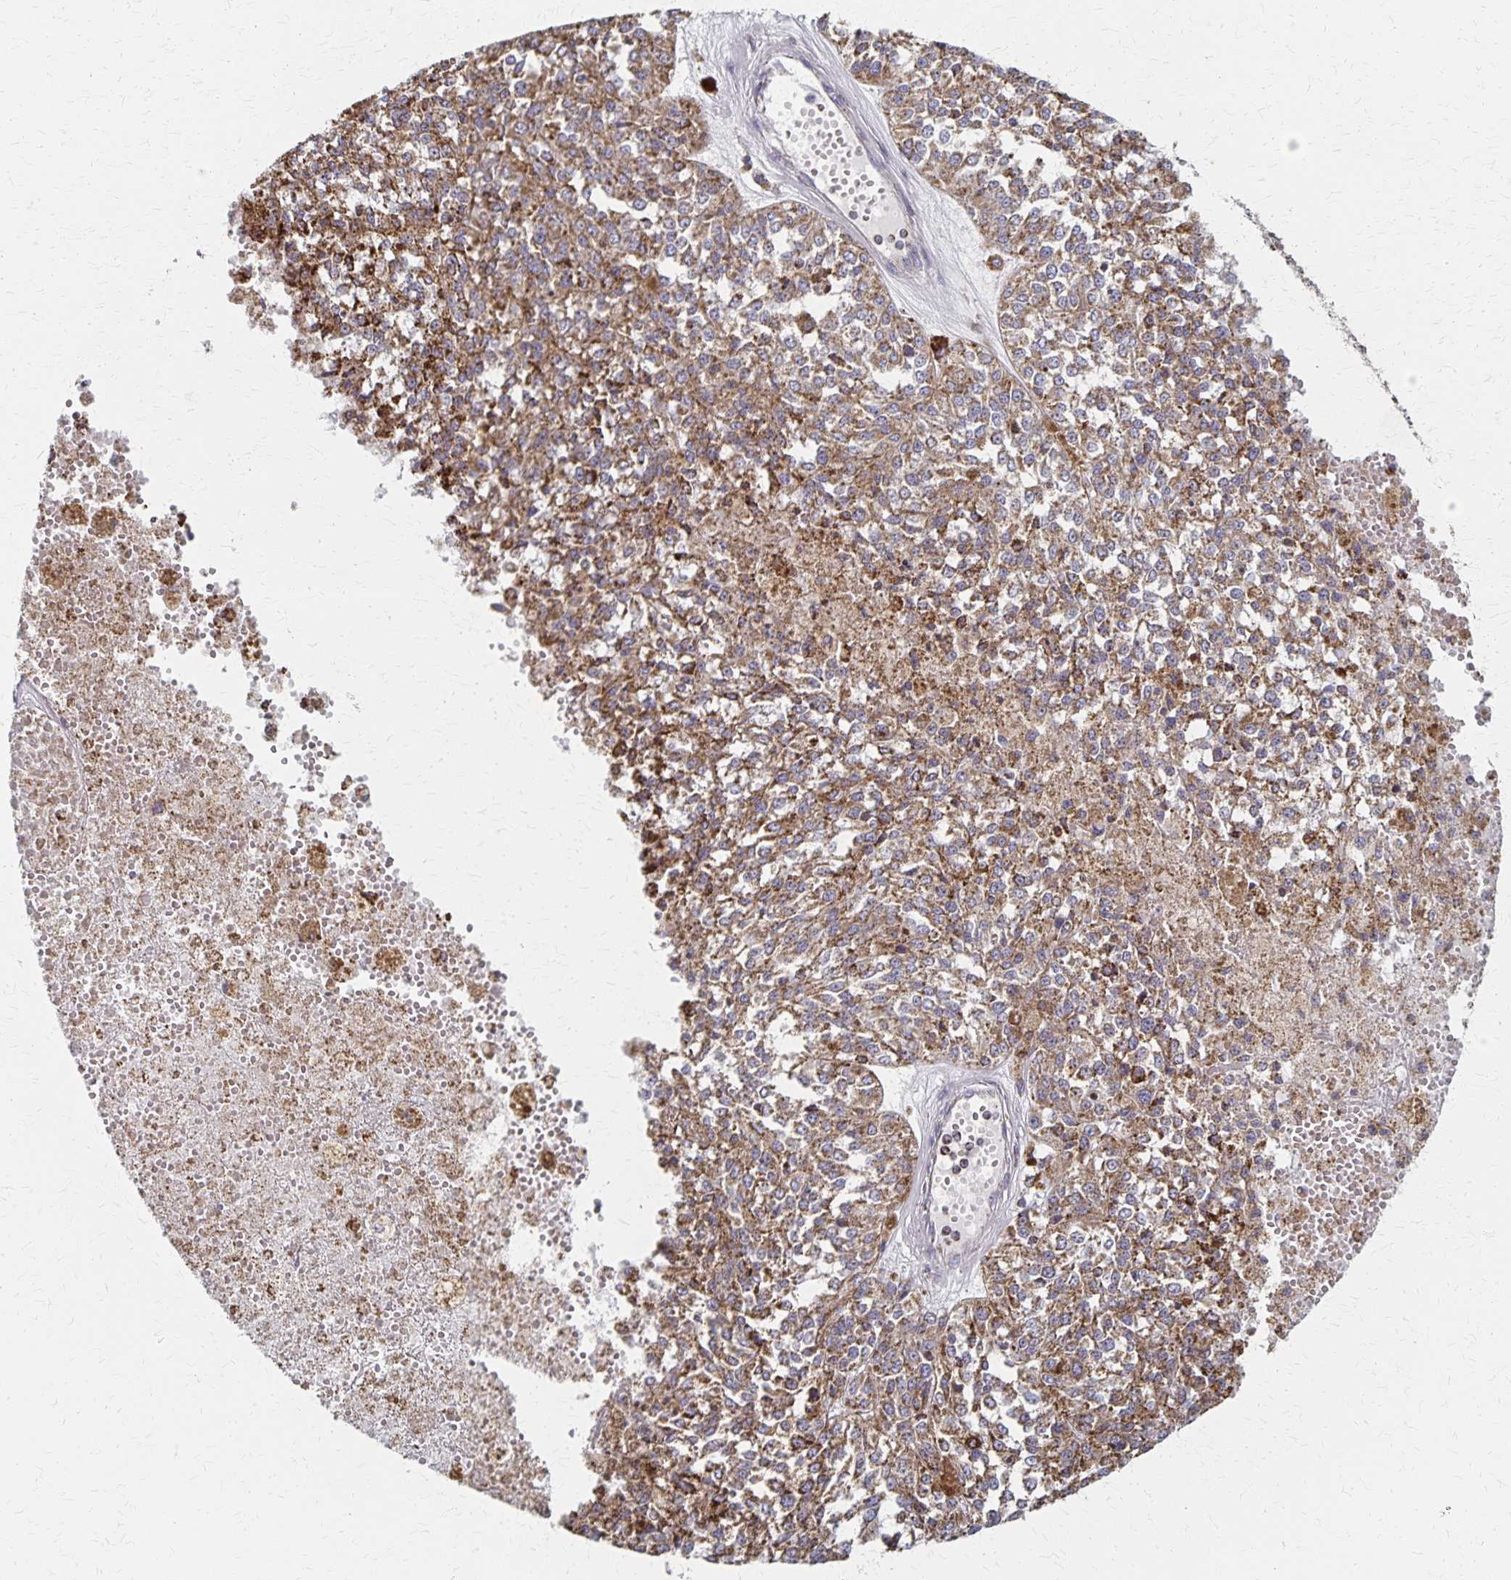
{"staining": {"intensity": "moderate", "quantity": ">75%", "location": "cytoplasmic/membranous"}, "tissue": "melanoma", "cell_type": "Tumor cells", "image_type": "cancer", "snomed": [{"axis": "morphology", "description": "Malignant melanoma, Metastatic site"}, {"axis": "topography", "description": "Lymph node"}], "caption": "Immunohistochemical staining of human melanoma demonstrates medium levels of moderate cytoplasmic/membranous positivity in approximately >75% of tumor cells.", "gene": "DYRK4", "patient": {"sex": "female", "age": 64}}